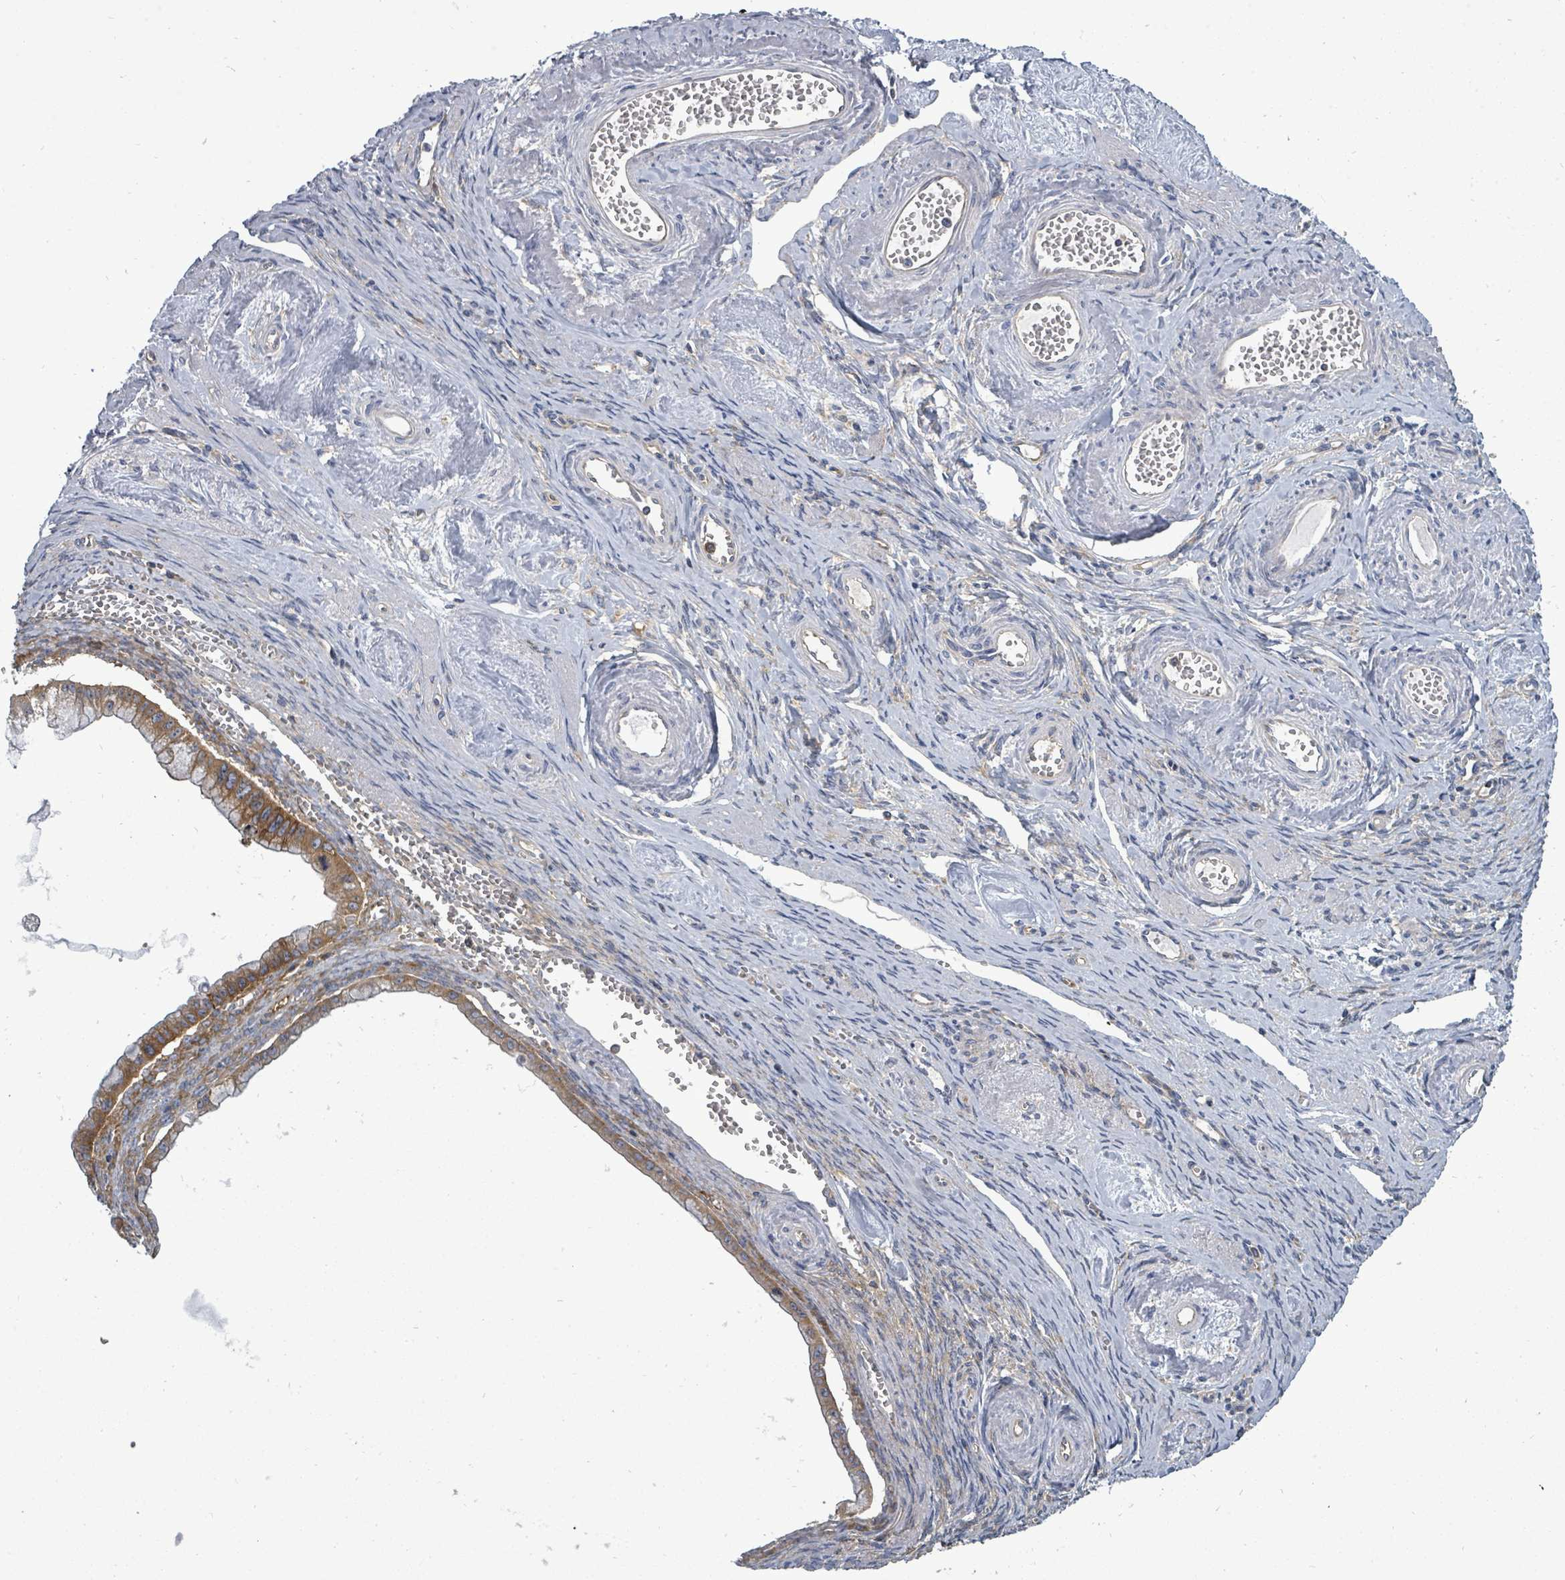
{"staining": {"intensity": "moderate", "quantity": ">75%", "location": "cytoplasmic/membranous"}, "tissue": "ovarian cancer", "cell_type": "Tumor cells", "image_type": "cancer", "snomed": [{"axis": "morphology", "description": "Cystadenocarcinoma, mucinous, NOS"}, {"axis": "topography", "description": "Ovary"}], "caption": "Ovarian cancer was stained to show a protein in brown. There is medium levels of moderate cytoplasmic/membranous staining in about >75% of tumor cells.", "gene": "EIF3C", "patient": {"sex": "female", "age": 59}}